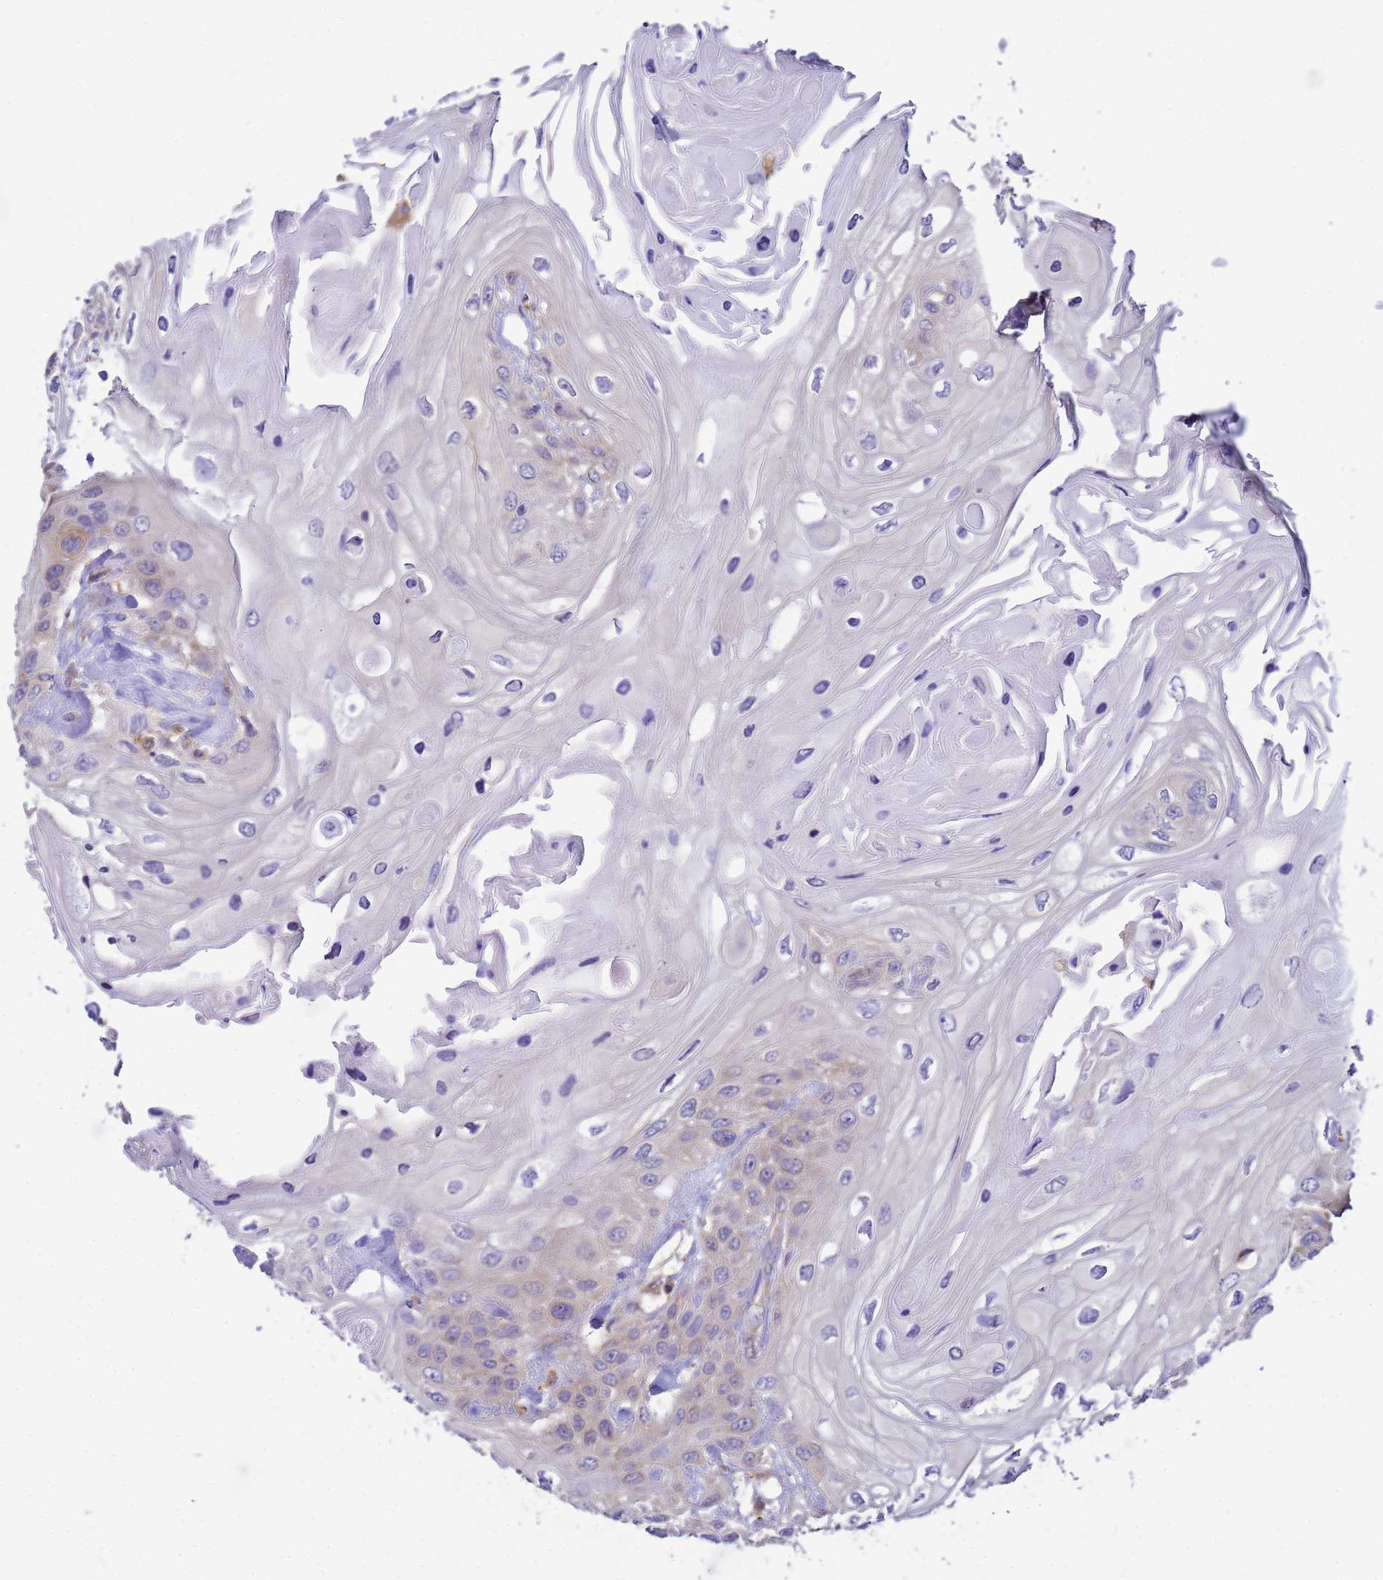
{"staining": {"intensity": "weak", "quantity": "<25%", "location": "cytoplasmic/membranous"}, "tissue": "head and neck cancer", "cell_type": "Tumor cells", "image_type": "cancer", "snomed": [{"axis": "morphology", "description": "Squamous cell carcinoma, NOS"}, {"axis": "topography", "description": "Head-Neck"}], "caption": "IHC photomicrograph of neoplastic tissue: squamous cell carcinoma (head and neck) stained with DAB displays no significant protein staining in tumor cells.", "gene": "NARS1", "patient": {"sex": "female", "age": 43}}